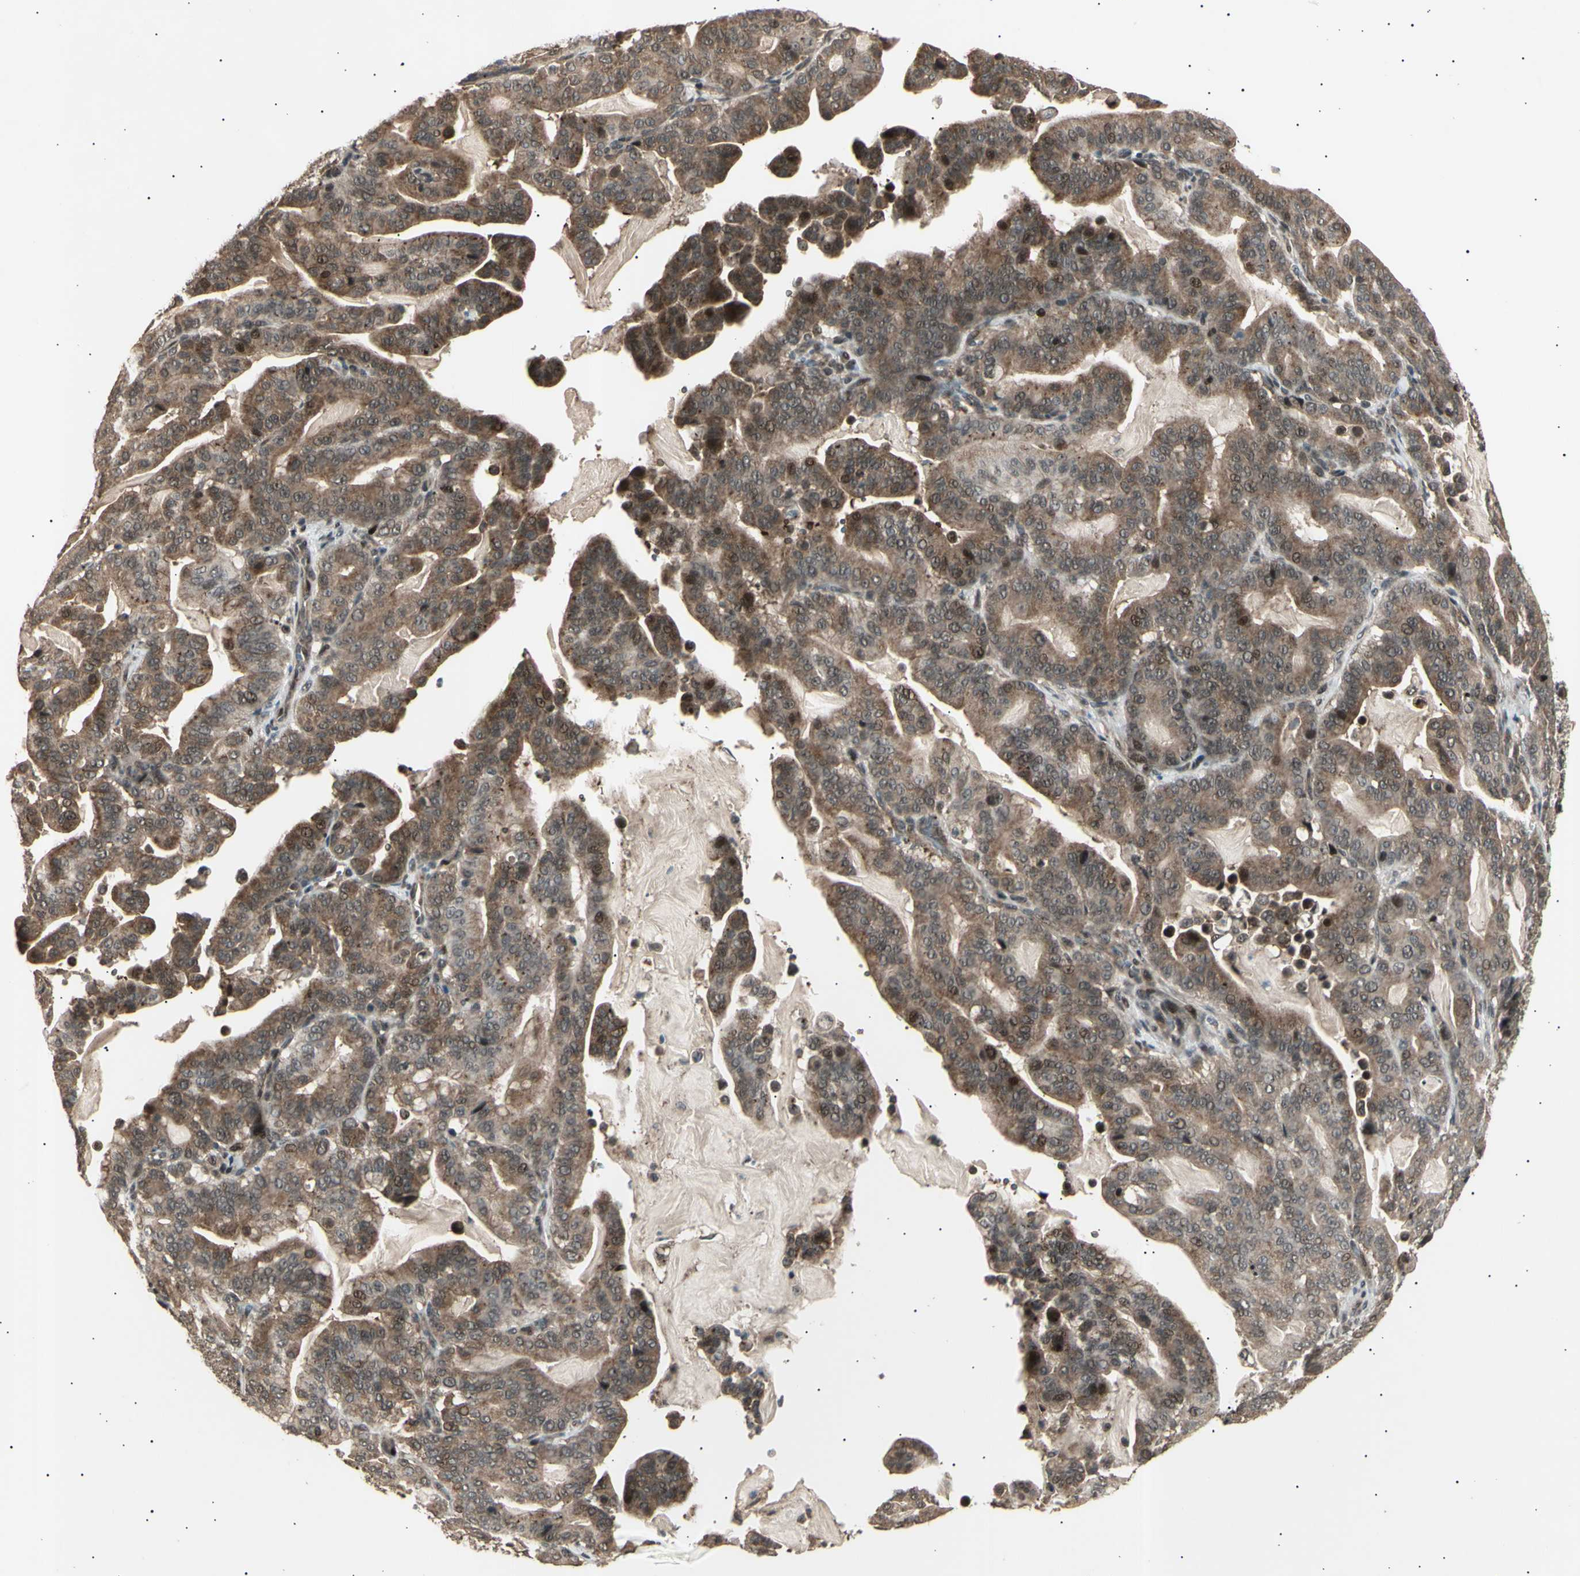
{"staining": {"intensity": "weak", "quantity": ">75%", "location": "cytoplasmic/membranous,nuclear"}, "tissue": "pancreatic cancer", "cell_type": "Tumor cells", "image_type": "cancer", "snomed": [{"axis": "morphology", "description": "Adenocarcinoma, NOS"}, {"axis": "topography", "description": "Pancreas"}], "caption": "Immunohistochemical staining of pancreatic cancer (adenocarcinoma) shows weak cytoplasmic/membranous and nuclear protein staining in approximately >75% of tumor cells. (Brightfield microscopy of DAB IHC at high magnification).", "gene": "NUAK2", "patient": {"sex": "male", "age": 63}}